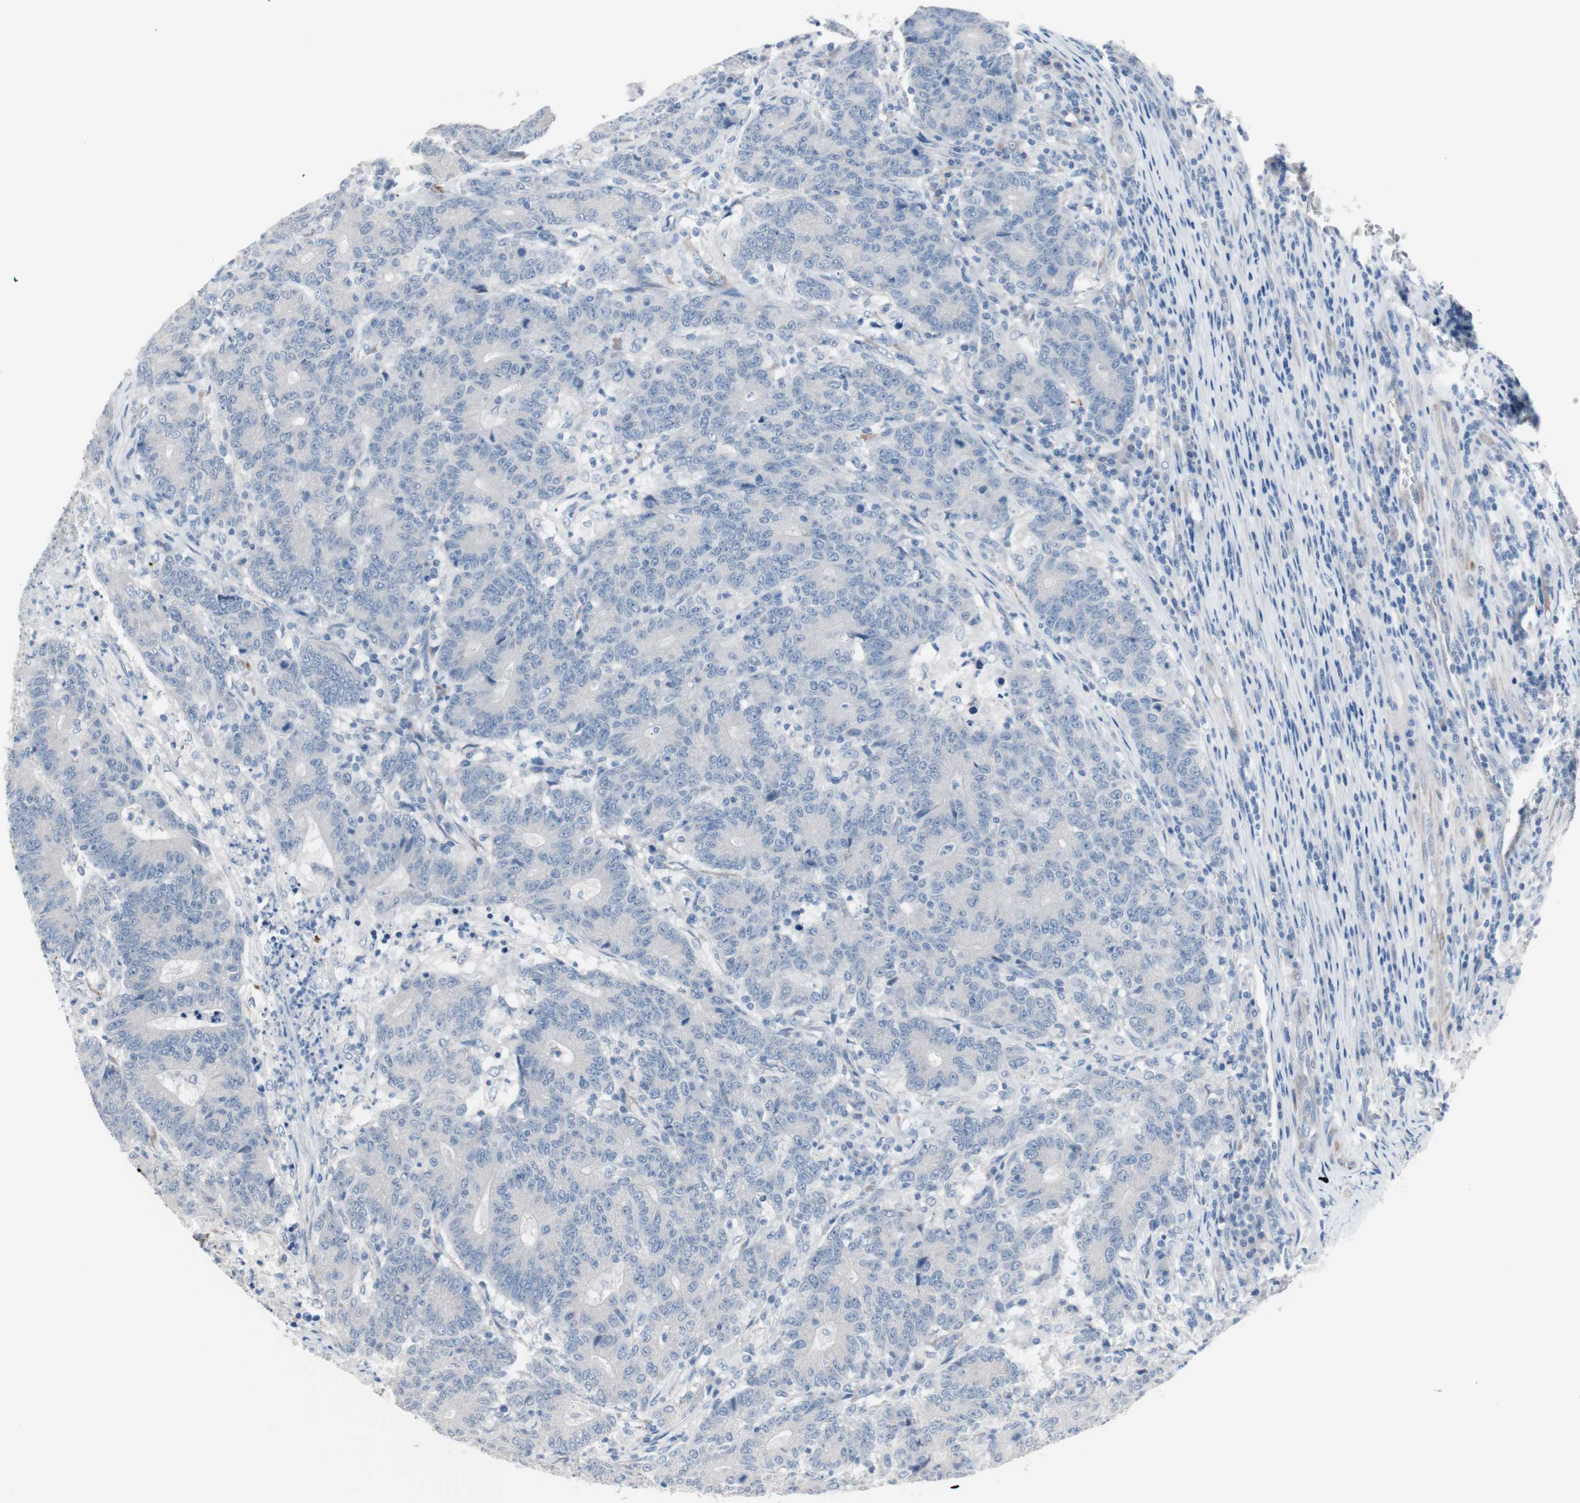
{"staining": {"intensity": "negative", "quantity": "none", "location": "none"}, "tissue": "colorectal cancer", "cell_type": "Tumor cells", "image_type": "cancer", "snomed": [{"axis": "morphology", "description": "Normal tissue, NOS"}, {"axis": "morphology", "description": "Adenocarcinoma, NOS"}, {"axis": "topography", "description": "Colon"}], "caption": "A histopathology image of human colorectal cancer is negative for staining in tumor cells.", "gene": "ULBP1", "patient": {"sex": "female", "age": 75}}